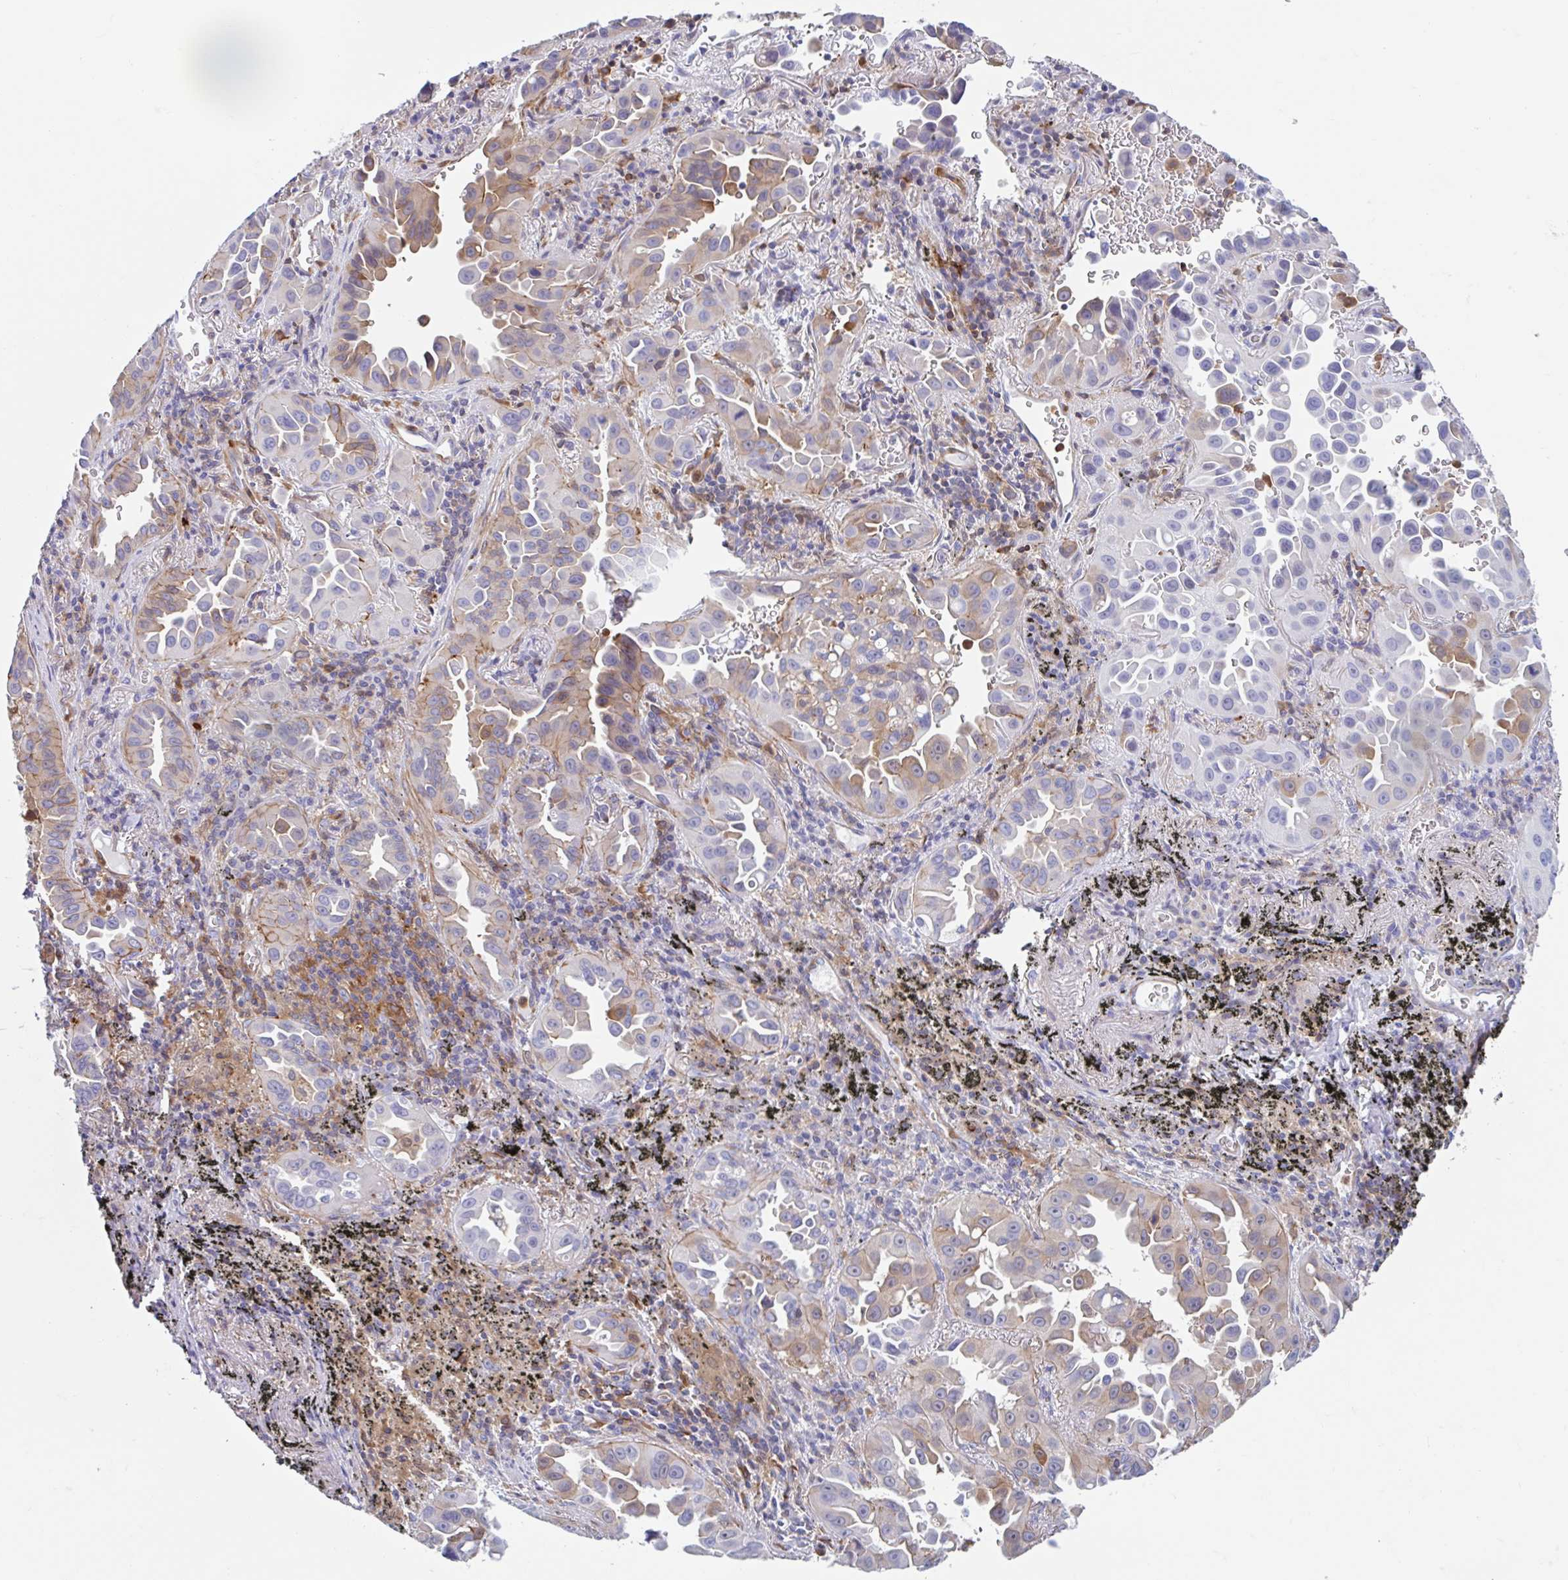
{"staining": {"intensity": "moderate", "quantity": "<25%", "location": "cytoplasmic/membranous"}, "tissue": "lung cancer", "cell_type": "Tumor cells", "image_type": "cancer", "snomed": [{"axis": "morphology", "description": "Adenocarcinoma, NOS"}, {"axis": "topography", "description": "Lung"}], "caption": "Protein expression analysis of lung cancer shows moderate cytoplasmic/membranous staining in approximately <25% of tumor cells. (DAB IHC with brightfield microscopy, high magnification).", "gene": "EFHD1", "patient": {"sex": "male", "age": 68}}